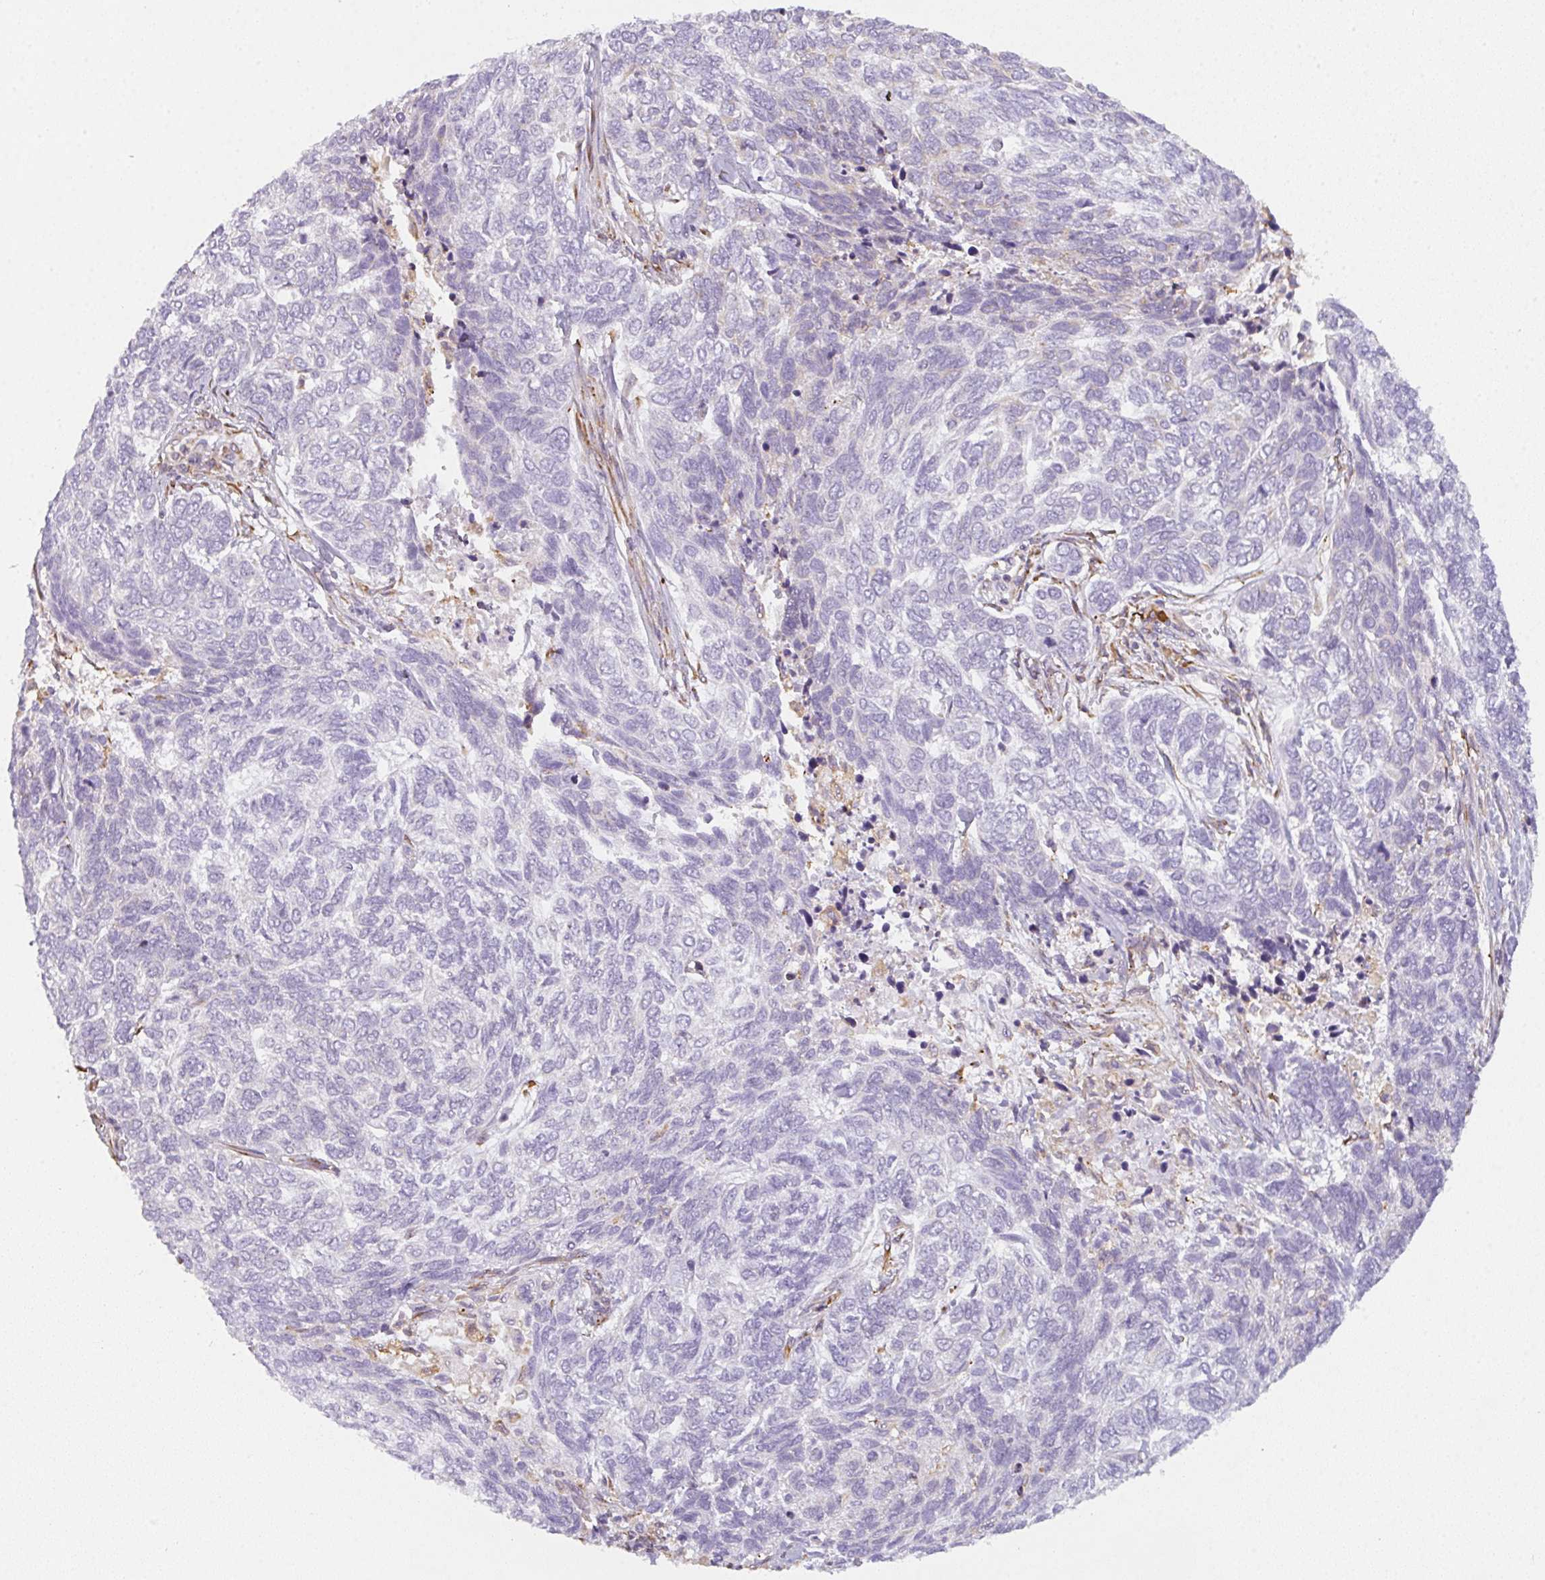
{"staining": {"intensity": "negative", "quantity": "none", "location": "none"}, "tissue": "skin cancer", "cell_type": "Tumor cells", "image_type": "cancer", "snomed": [{"axis": "morphology", "description": "Basal cell carcinoma"}, {"axis": "topography", "description": "Skin"}], "caption": "High magnification brightfield microscopy of skin basal cell carcinoma stained with DAB (3,3'-diaminobenzidine) (brown) and counterstained with hematoxylin (blue): tumor cells show no significant expression. The staining is performed using DAB brown chromogen with nuclei counter-stained in using hematoxylin.", "gene": "DOK4", "patient": {"sex": "female", "age": 65}}